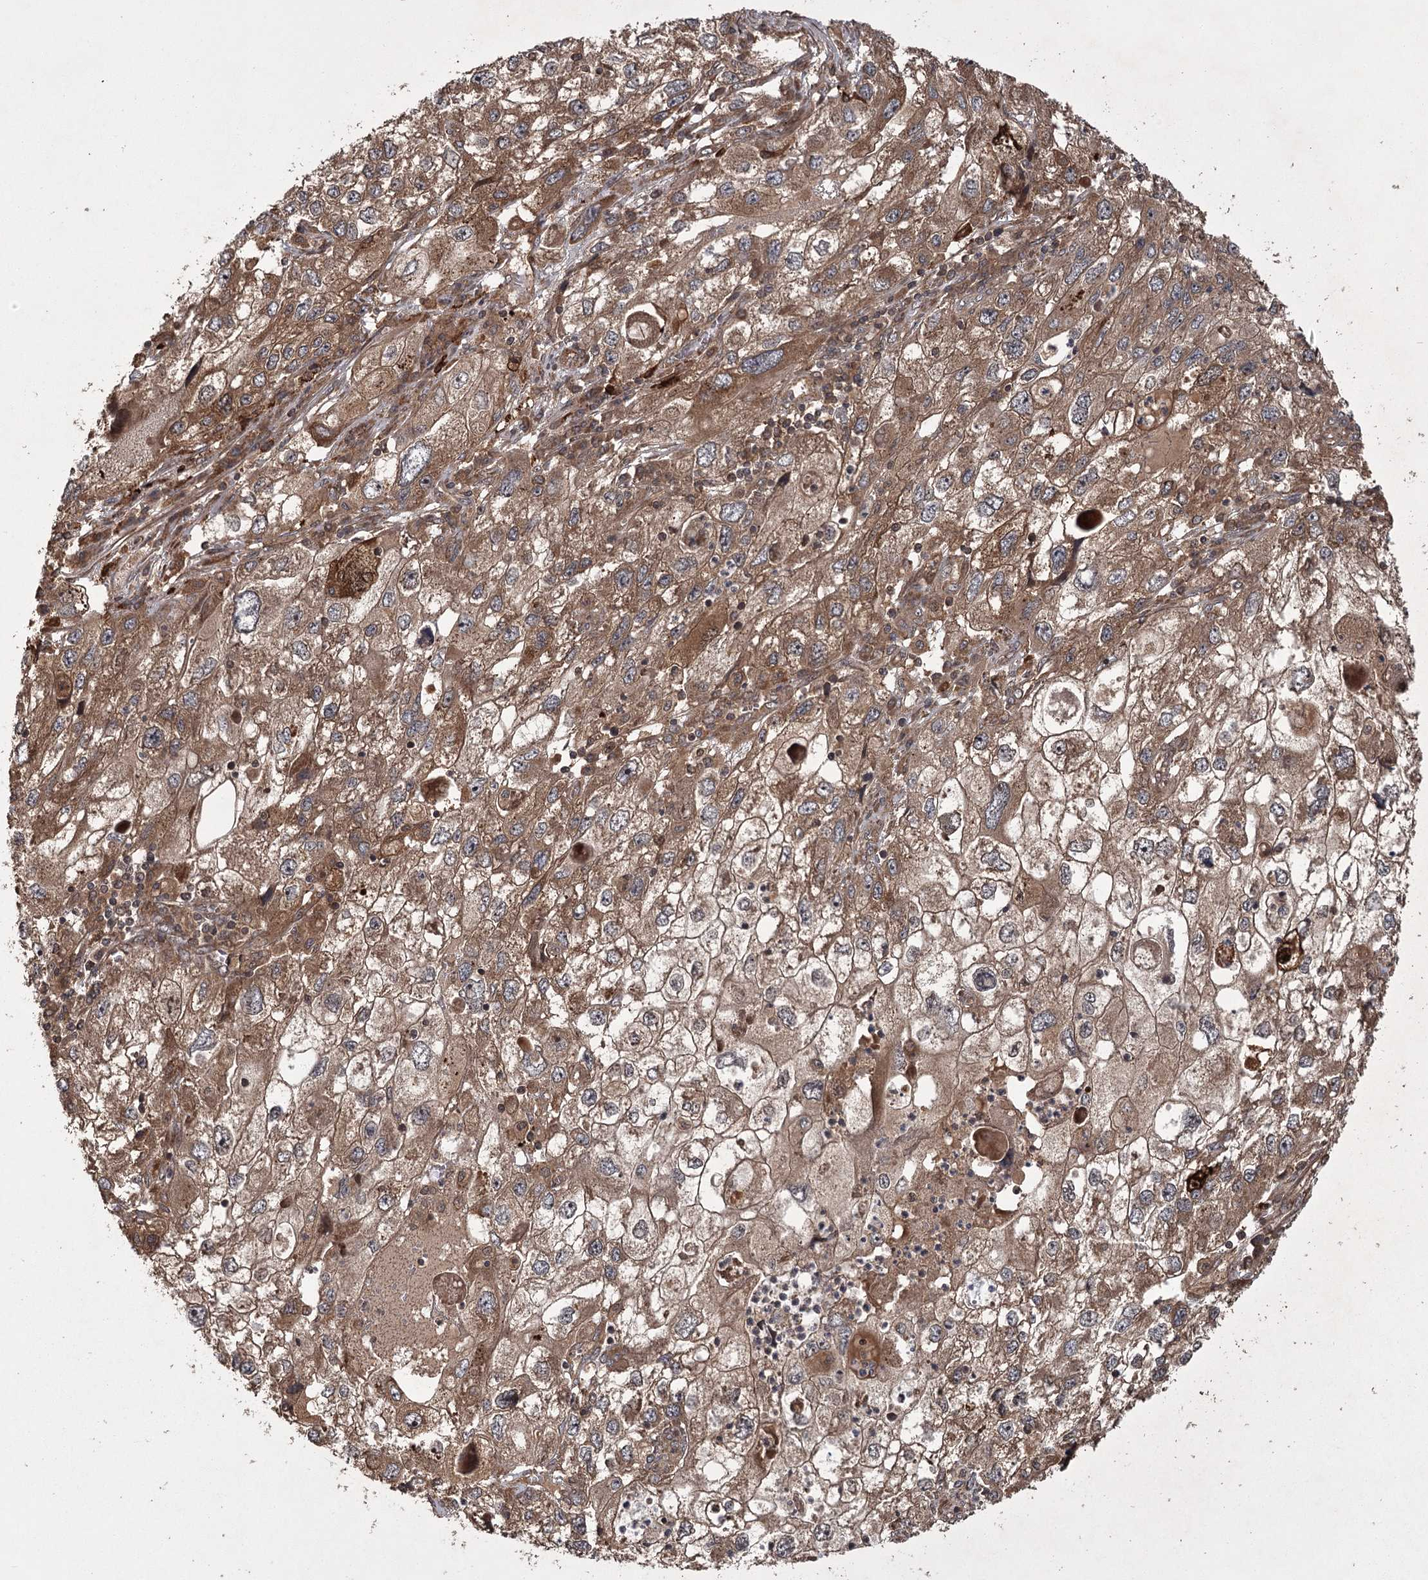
{"staining": {"intensity": "moderate", "quantity": ">75%", "location": "cytoplasmic/membranous"}, "tissue": "endometrial cancer", "cell_type": "Tumor cells", "image_type": "cancer", "snomed": [{"axis": "morphology", "description": "Adenocarcinoma, NOS"}, {"axis": "topography", "description": "Endometrium"}], "caption": "Protein analysis of endometrial cancer tissue demonstrates moderate cytoplasmic/membranous staining in about >75% of tumor cells.", "gene": "RPAP3", "patient": {"sex": "female", "age": 49}}